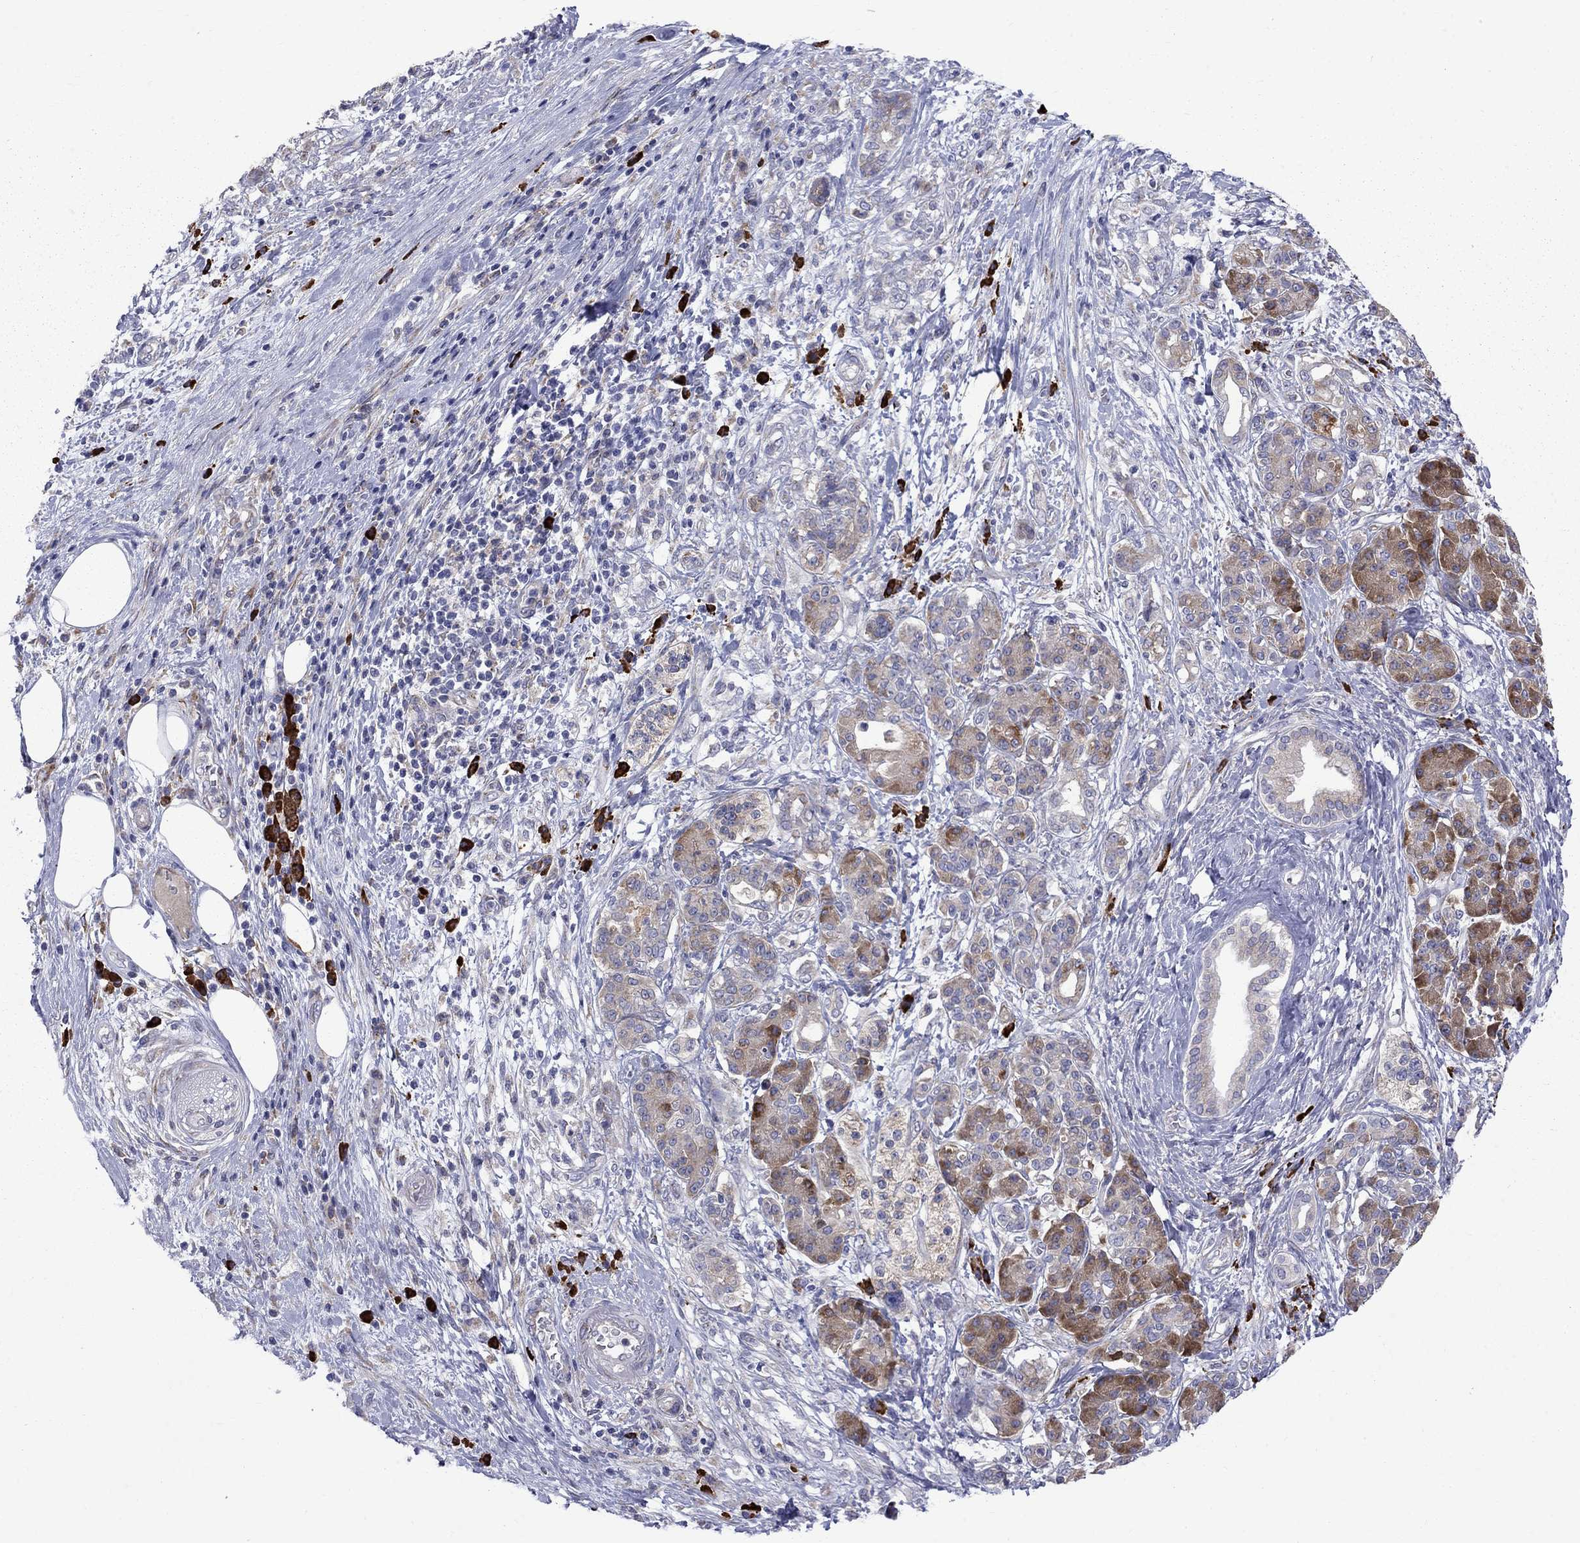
{"staining": {"intensity": "moderate", "quantity": "25%-75%", "location": "cytoplasmic/membranous"}, "tissue": "pancreatic cancer", "cell_type": "Tumor cells", "image_type": "cancer", "snomed": [{"axis": "morphology", "description": "Adenocarcinoma, NOS"}, {"axis": "topography", "description": "Pancreas"}], "caption": "Protein positivity by immunohistochemistry (IHC) displays moderate cytoplasmic/membranous expression in approximately 25%-75% of tumor cells in pancreatic cancer (adenocarcinoma). (DAB IHC with brightfield microscopy, high magnification).", "gene": "ASNS", "patient": {"sex": "female", "age": 73}}